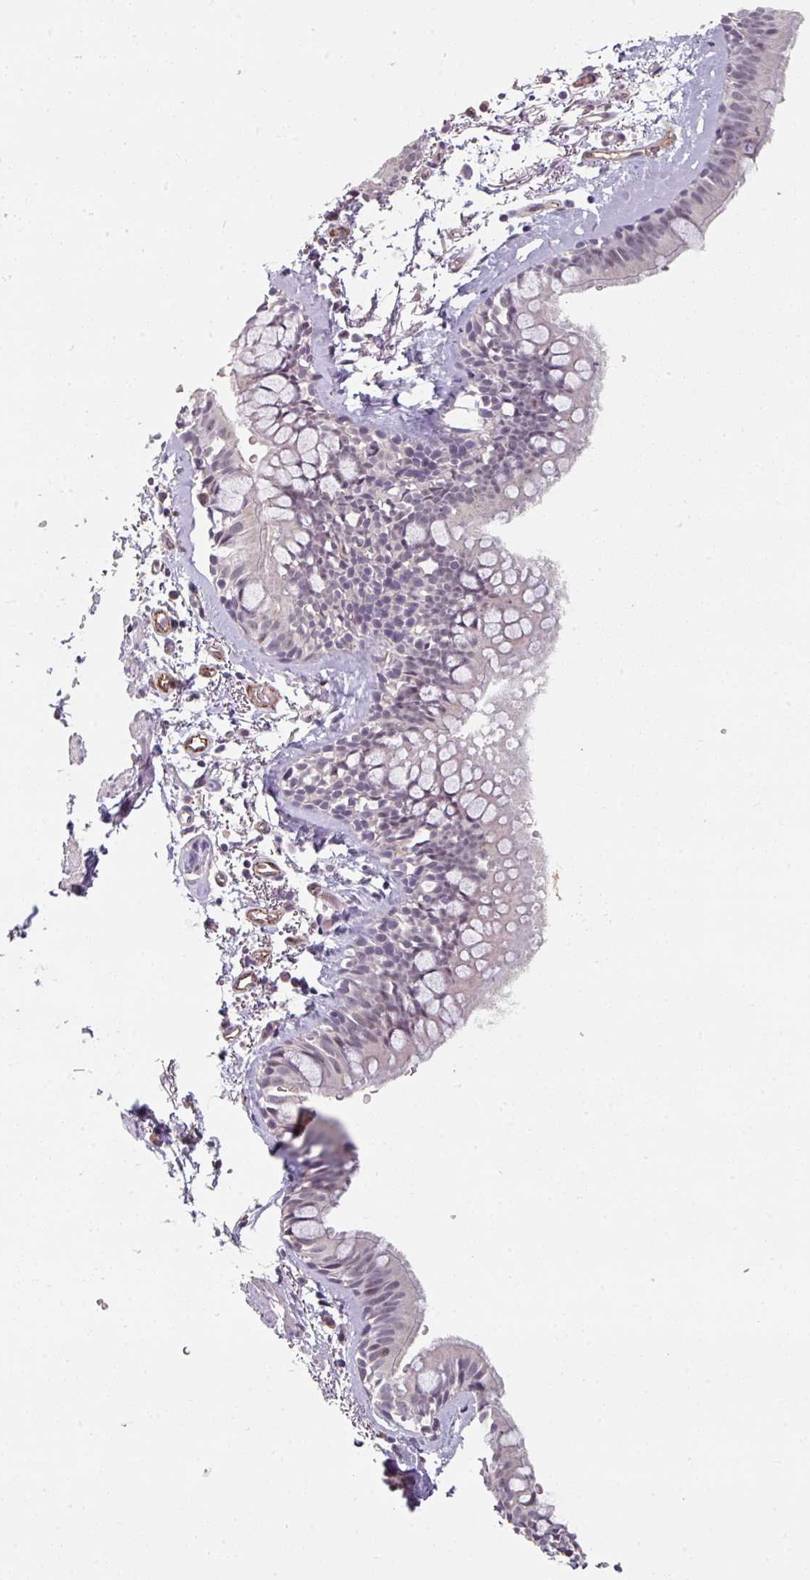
{"staining": {"intensity": "weak", "quantity": "<25%", "location": "nuclear"}, "tissue": "bronchus", "cell_type": "Respiratory epithelial cells", "image_type": "normal", "snomed": [{"axis": "morphology", "description": "Normal tissue, NOS"}, {"axis": "topography", "description": "Bronchus"}], "caption": "Protein analysis of unremarkable bronchus displays no significant staining in respiratory epithelial cells. The staining was performed using DAB (3,3'-diaminobenzidine) to visualize the protein expression in brown, while the nuclei were stained in blue with hematoxylin (Magnification: 20x).", "gene": "SIDT2", "patient": {"sex": "male", "age": 67}}